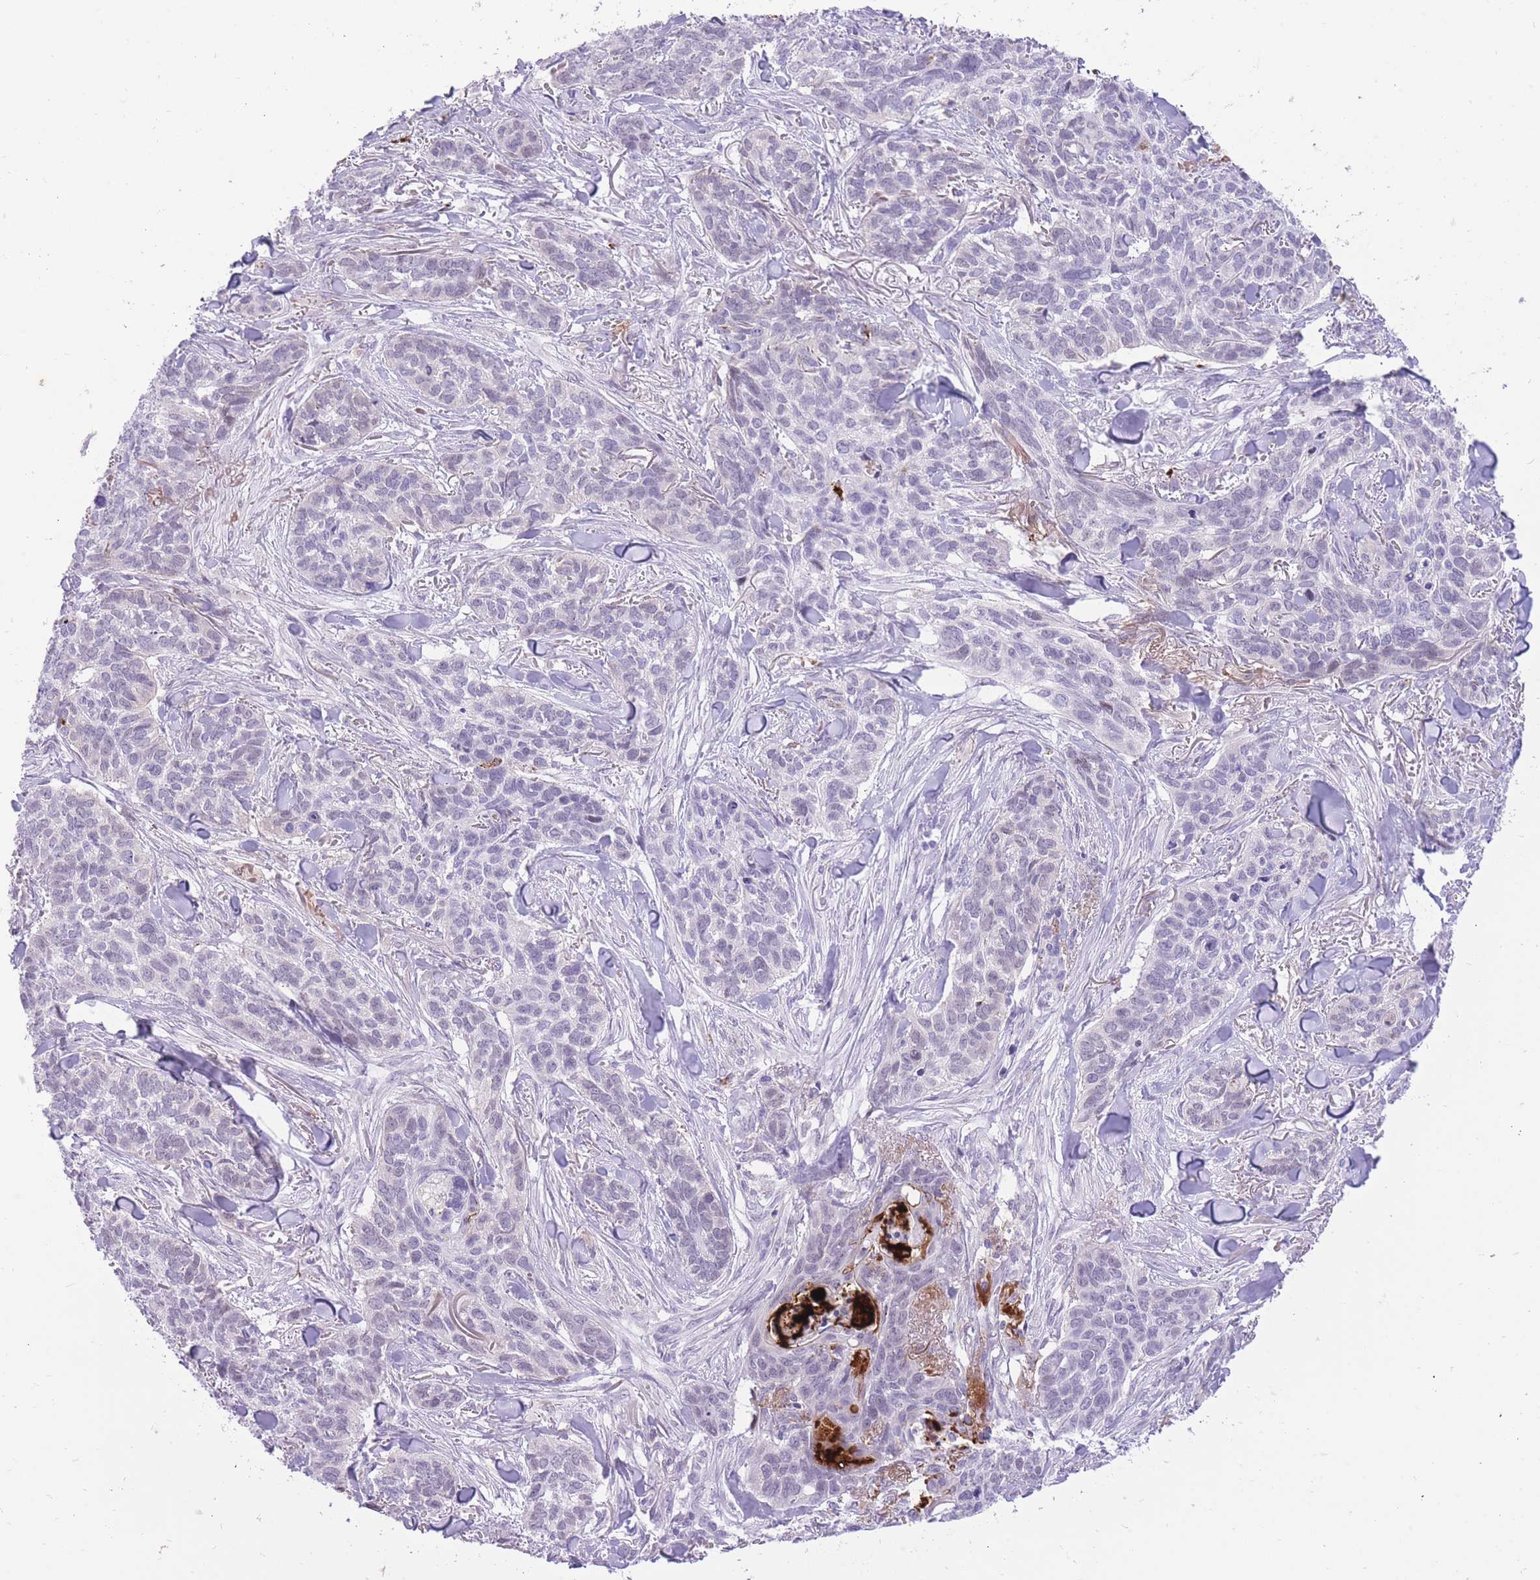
{"staining": {"intensity": "negative", "quantity": "none", "location": "none"}, "tissue": "skin cancer", "cell_type": "Tumor cells", "image_type": "cancer", "snomed": [{"axis": "morphology", "description": "Basal cell carcinoma"}, {"axis": "topography", "description": "Skin"}], "caption": "IHC photomicrograph of neoplastic tissue: skin cancer stained with DAB (3,3'-diaminobenzidine) reveals no significant protein positivity in tumor cells. (DAB IHC, high magnification).", "gene": "MEIS3", "patient": {"sex": "male", "age": 86}}